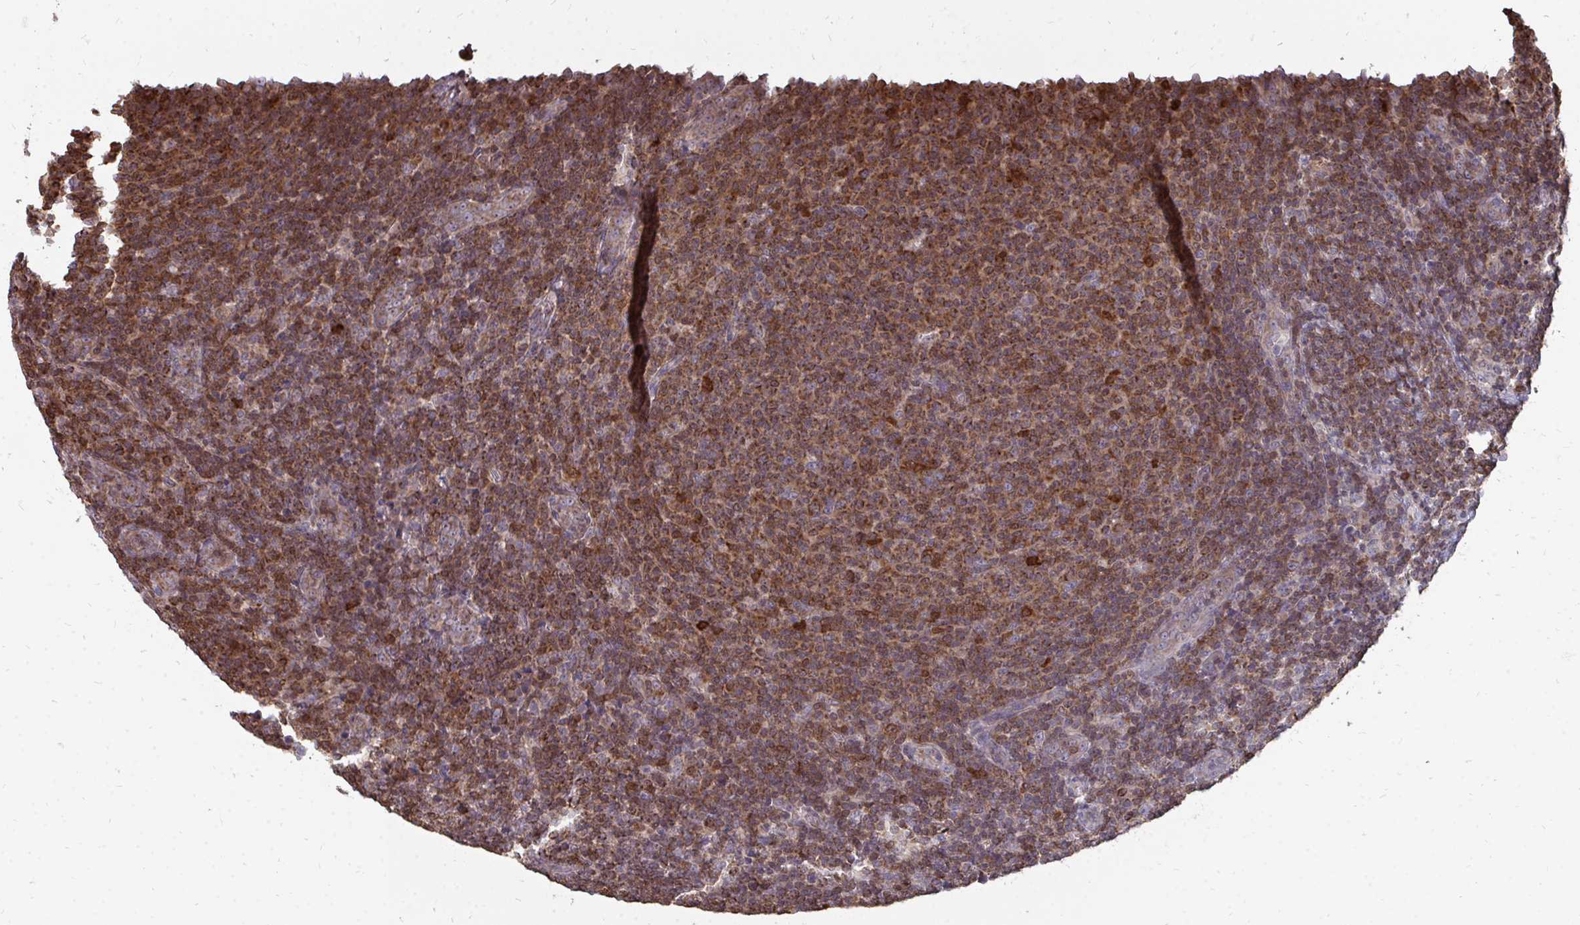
{"staining": {"intensity": "moderate", "quantity": ">75%", "location": "cytoplasmic/membranous"}, "tissue": "lymphoma", "cell_type": "Tumor cells", "image_type": "cancer", "snomed": [{"axis": "morphology", "description": "Malignant lymphoma, non-Hodgkin's type, Low grade"}, {"axis": "topography", "description": "Lymph node"}], "caption": "Moderate cytoplasmic/membranous protein positivity is present in approximately >75% of tumor cells in lymphoma.", "gene": "DNAJA2", "patient": {"sex": "male", "age": 66}}